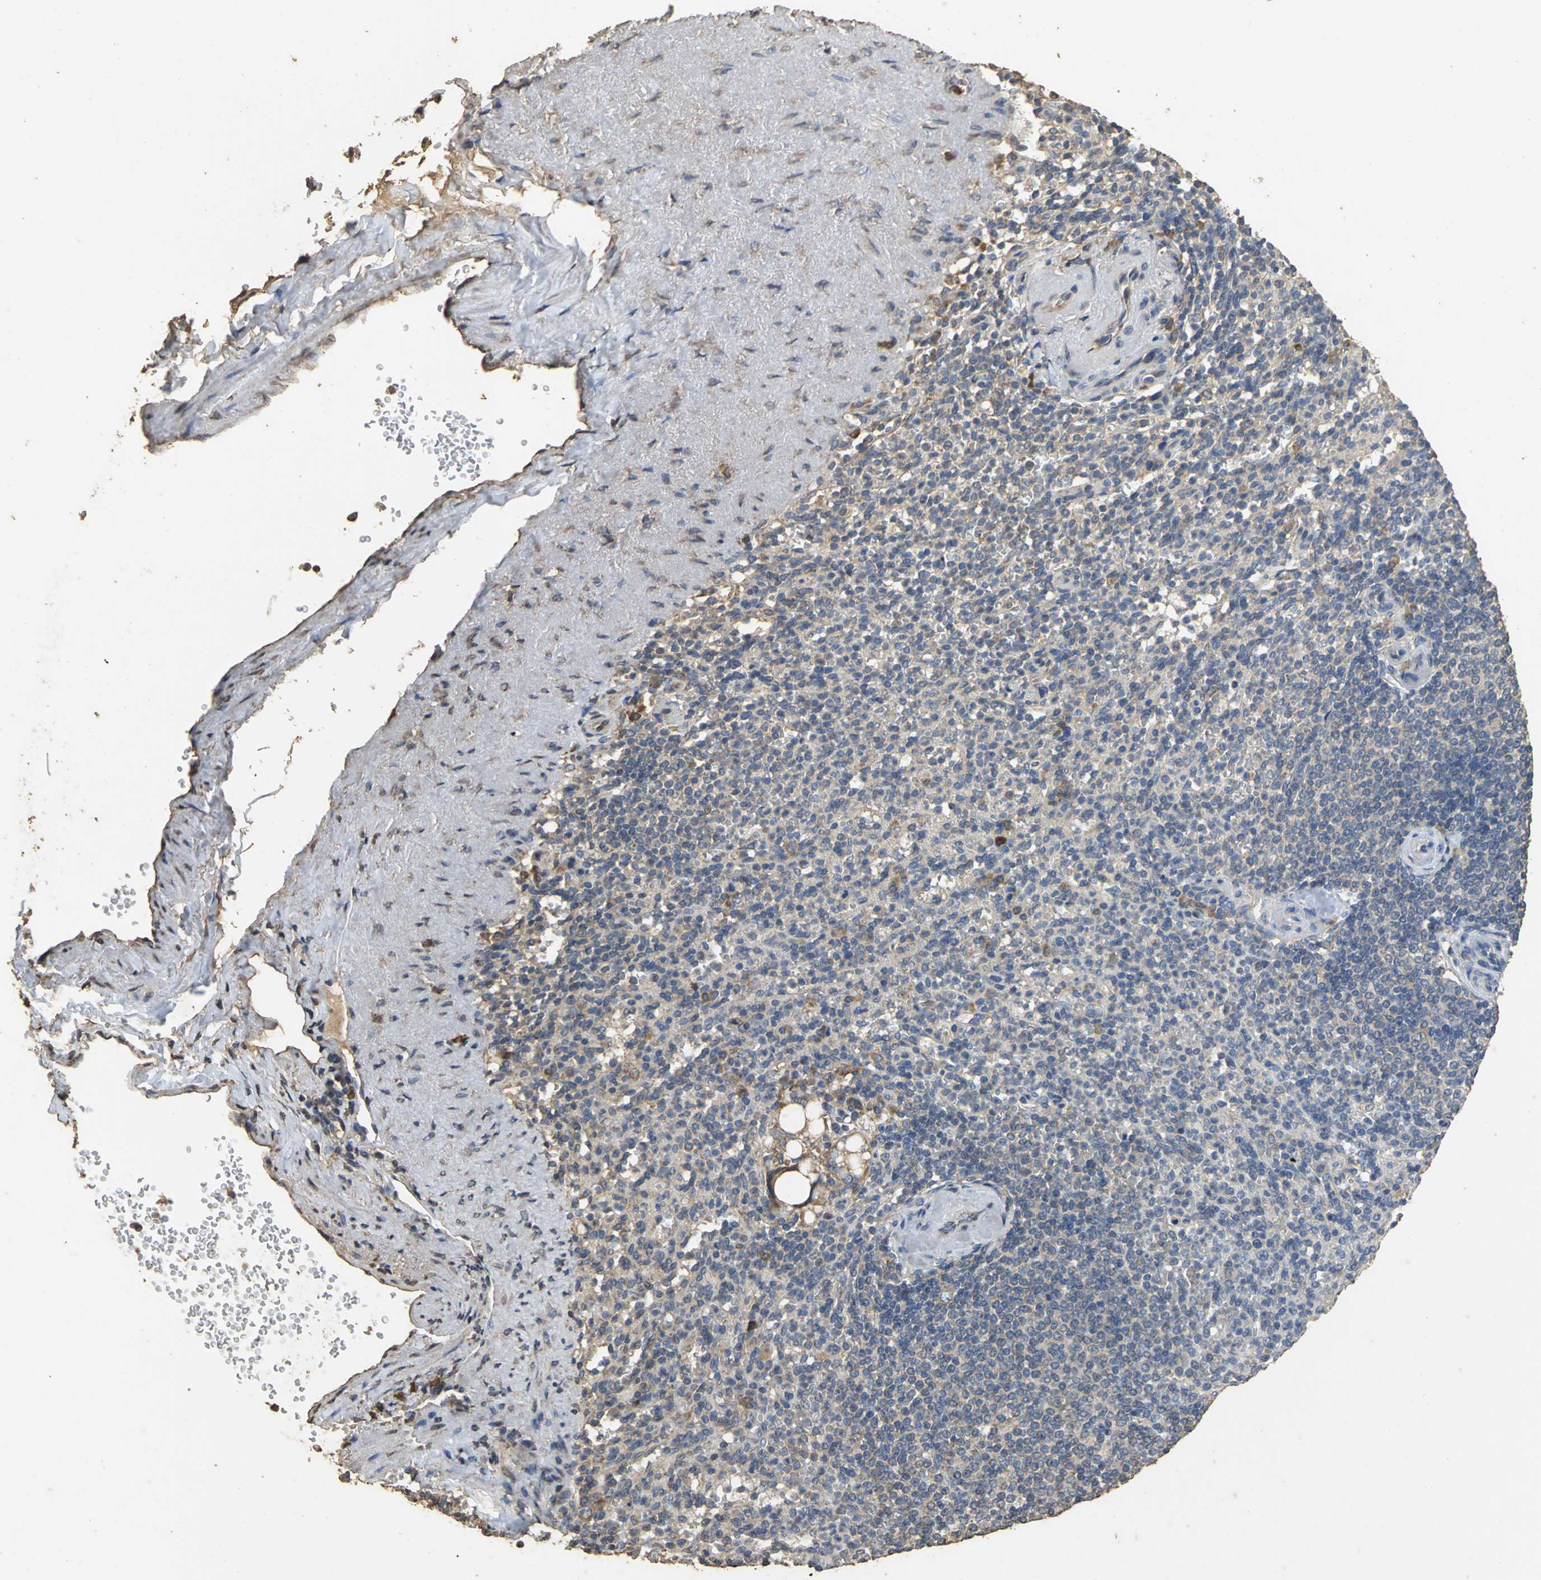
{"staining": {"intensity": "moderate", "quantity": "<25%", "location": "cytoplasmic/membranous"}, "tissue": "spleen", "cell_type": "Cells in red pulp", "image_type": "normal", "snomed": [{"axis": "morphology", "description": "Normal tissue, NOS"}, {"axis": "topography", "description": "Spleen"}], "caption": "Brown immunohistochemical staining in benign spleen exhibits moderate cytoplasmic/membranous staining in approximately <25% of cells in red pulp.", "gene": "ACSL4", "patient": {"sex": "female", "age": 74}}